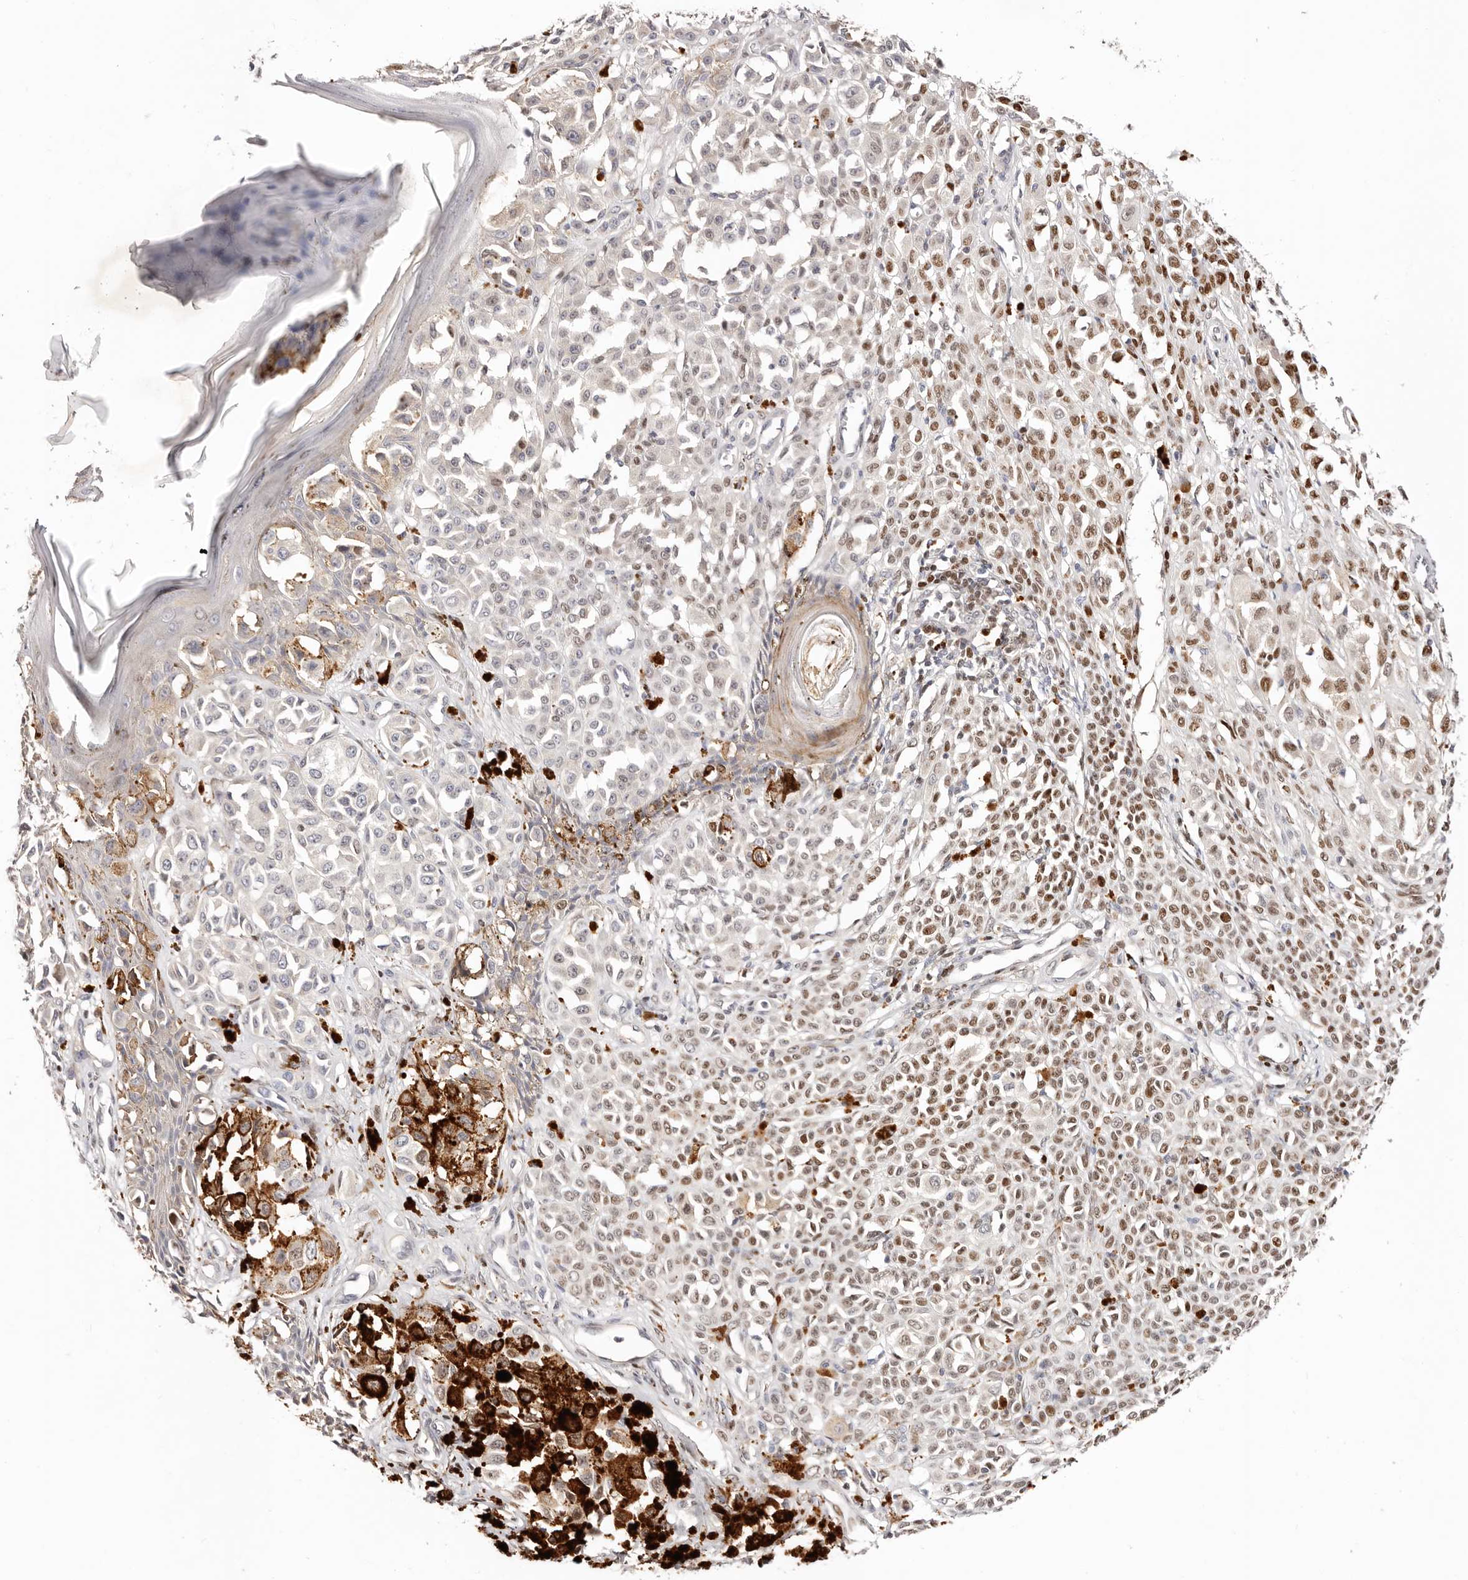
{"staining": {"intensity": "strong", "quantity": "25%-75%", "location": "cytoplasmic/membranous,nuclear"}, "tissue": "melanoma", "cell_type": "Tumor cells", "image_type": "cancer", "snomed": [{"axis": "morphology", "description": "Malignant melanoma, NOS"}, {"axis": "topography", "description": "Skin of leg"}], "caption": "Melanoma stained with DAB immunohistochemistry (IHC) demonstrates high levels of strong cytoplasmic/membranous and nuclear staining in about 25%-75% of tumor cells. (Stains: DAB in brown, nuclei in blue, Microscopy: brightfield microscopy at high magnification).", "gene": "IQGAP3", "patient": {"sex": "female", "age": 72}}